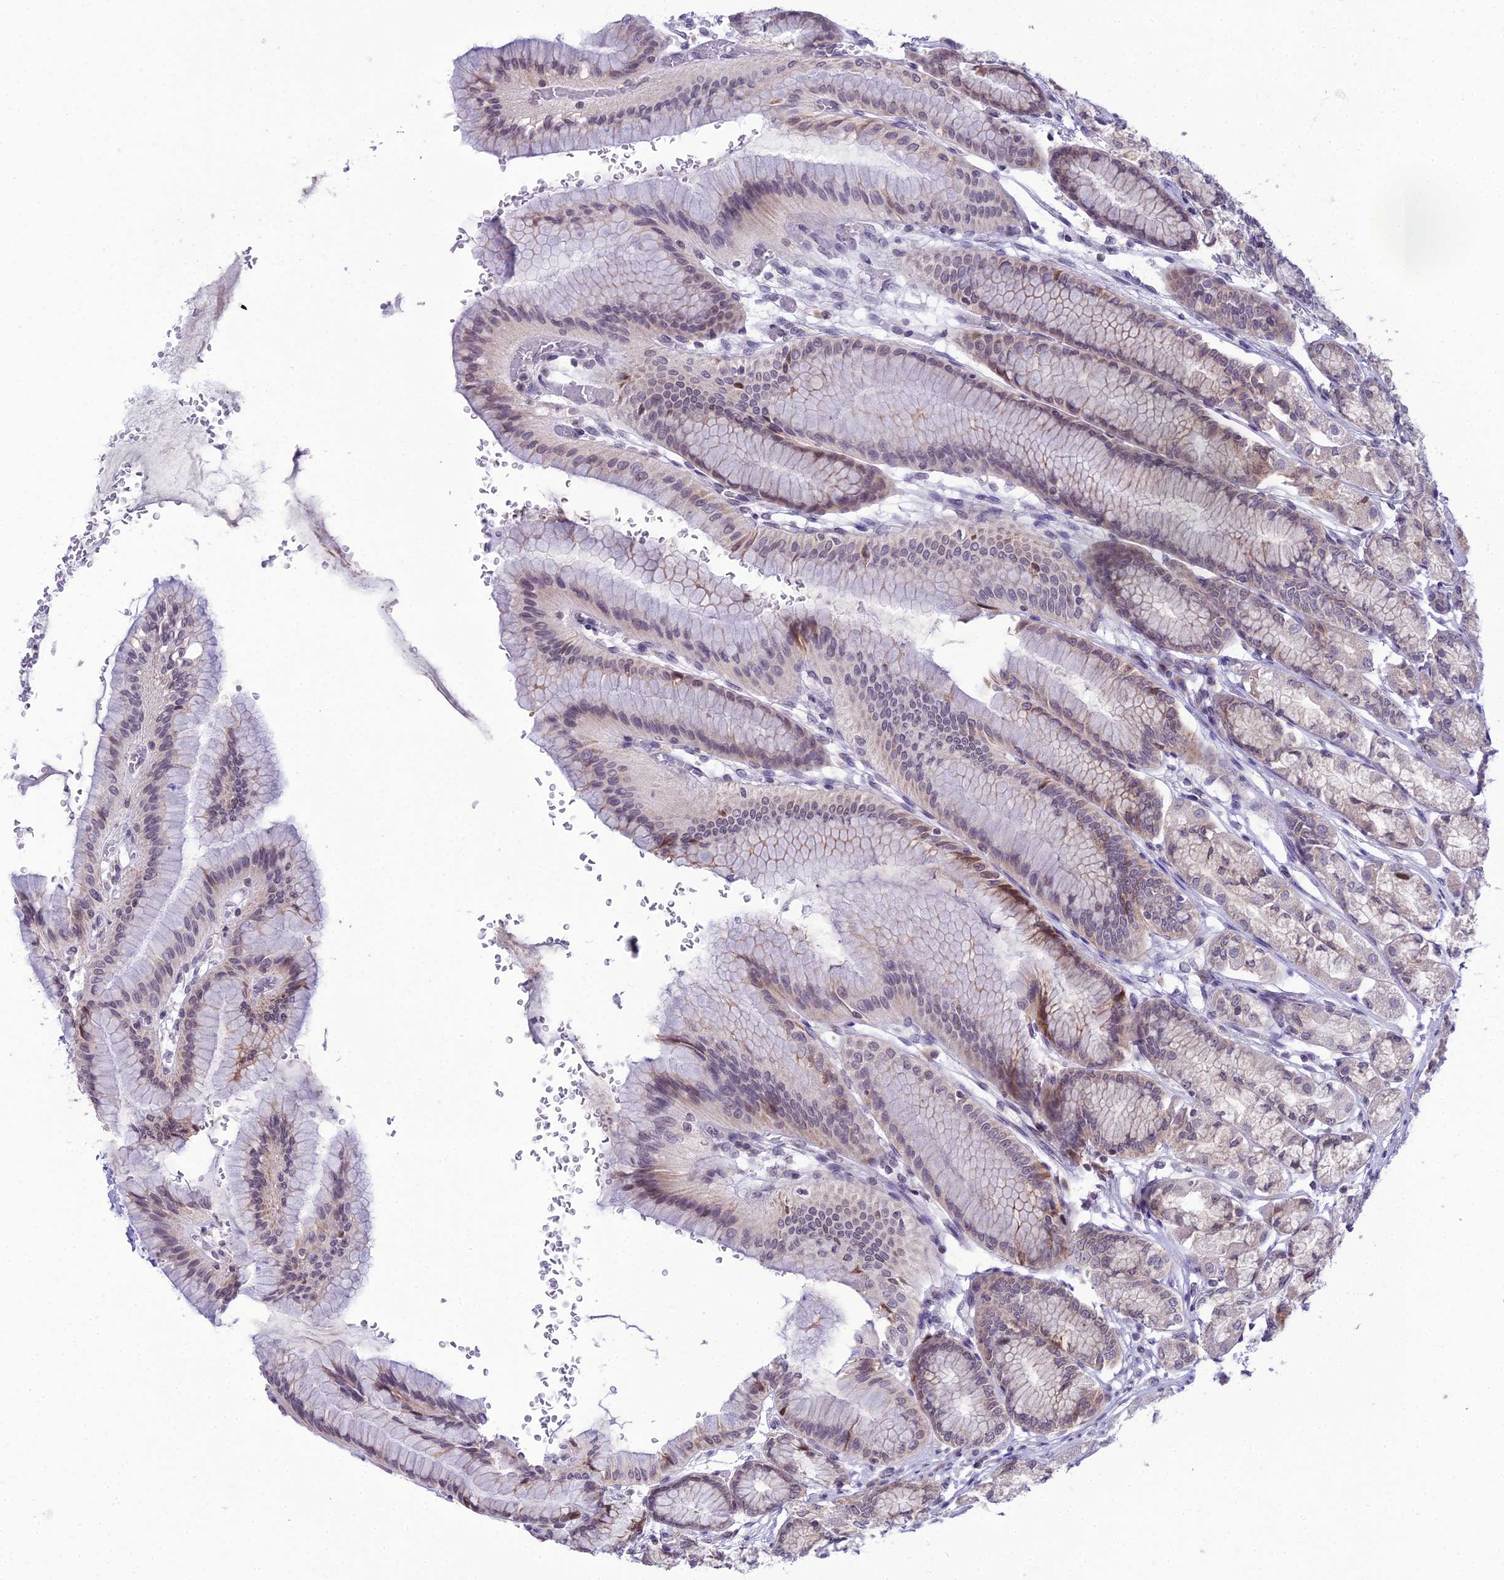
{"staining": {"intensity": "moderate", "quantity": "25%-75%", "location": "cytoplasmic/membranous,nuclear"}, "tissue": "stomach", "cell_type": "Glandular cells", "image_type": "normal", "snomed": [{"axis": "morphology", "description": "Normal tissue, NOS"}, {"axis": "morphology", "description": "Adenocarcinoma, NOS"}, {"axis": "morphology", "description": "Adenocarcinoma, High grade"}, {"axis": "topography", "description": "Stomach, upper"}, {"axis": "topography", "description": "Stomach"}], "caption": "IHC of normal human stomach shows medium levels of moderate cytoplasmic/membranous,nuclear positivity in about 25%-75% of glandular cells.", "gene": "RPS26", "patient": {"sex": "female", "age": 65}}